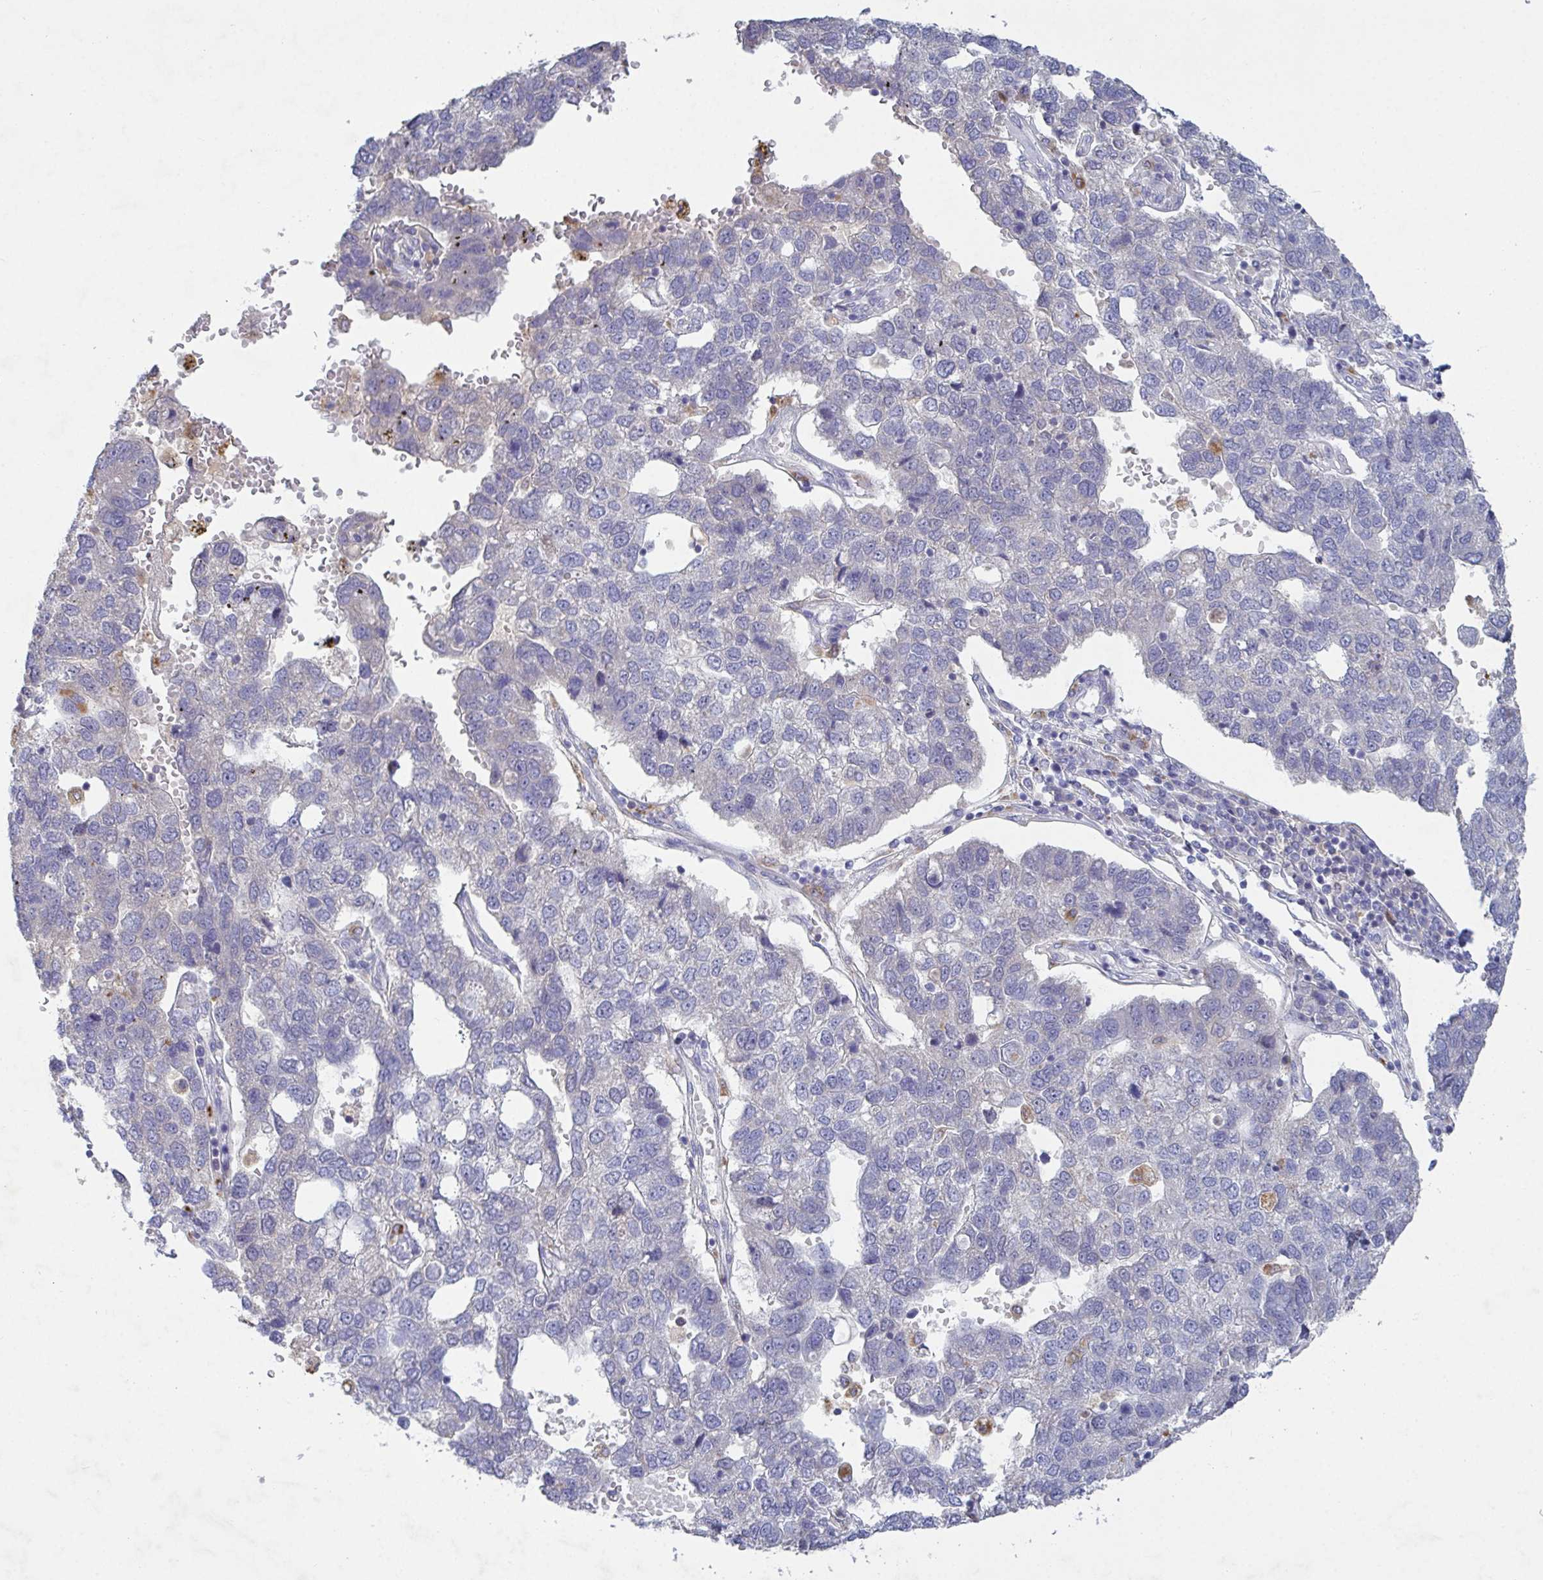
{"staining": {"intensity": "negative", "quantity": "none", "location": "none"}, "tissue": "pancreatic cancer", "cell_type": "Tumor cells", "image_type": "cancer", "snomed": [{"axis": "morphology", "description": "Adenocarcinoma, NOS"}, {"axis": "topography", "description": "Pancreas"}], "caption": "The IHC photomicrograph has no significant positivity in tumor cells of pancreatic adenocarcinoma tissue. Brightfield microscopy of immunohistochemistry (IHC) stained with DAB (3,3'-diaminobenzidine) (brown) and hematoxylin (blue), captured at high magnification.", "gene": "GALNT13", "patient": {"sex": "female", "age": 61}}